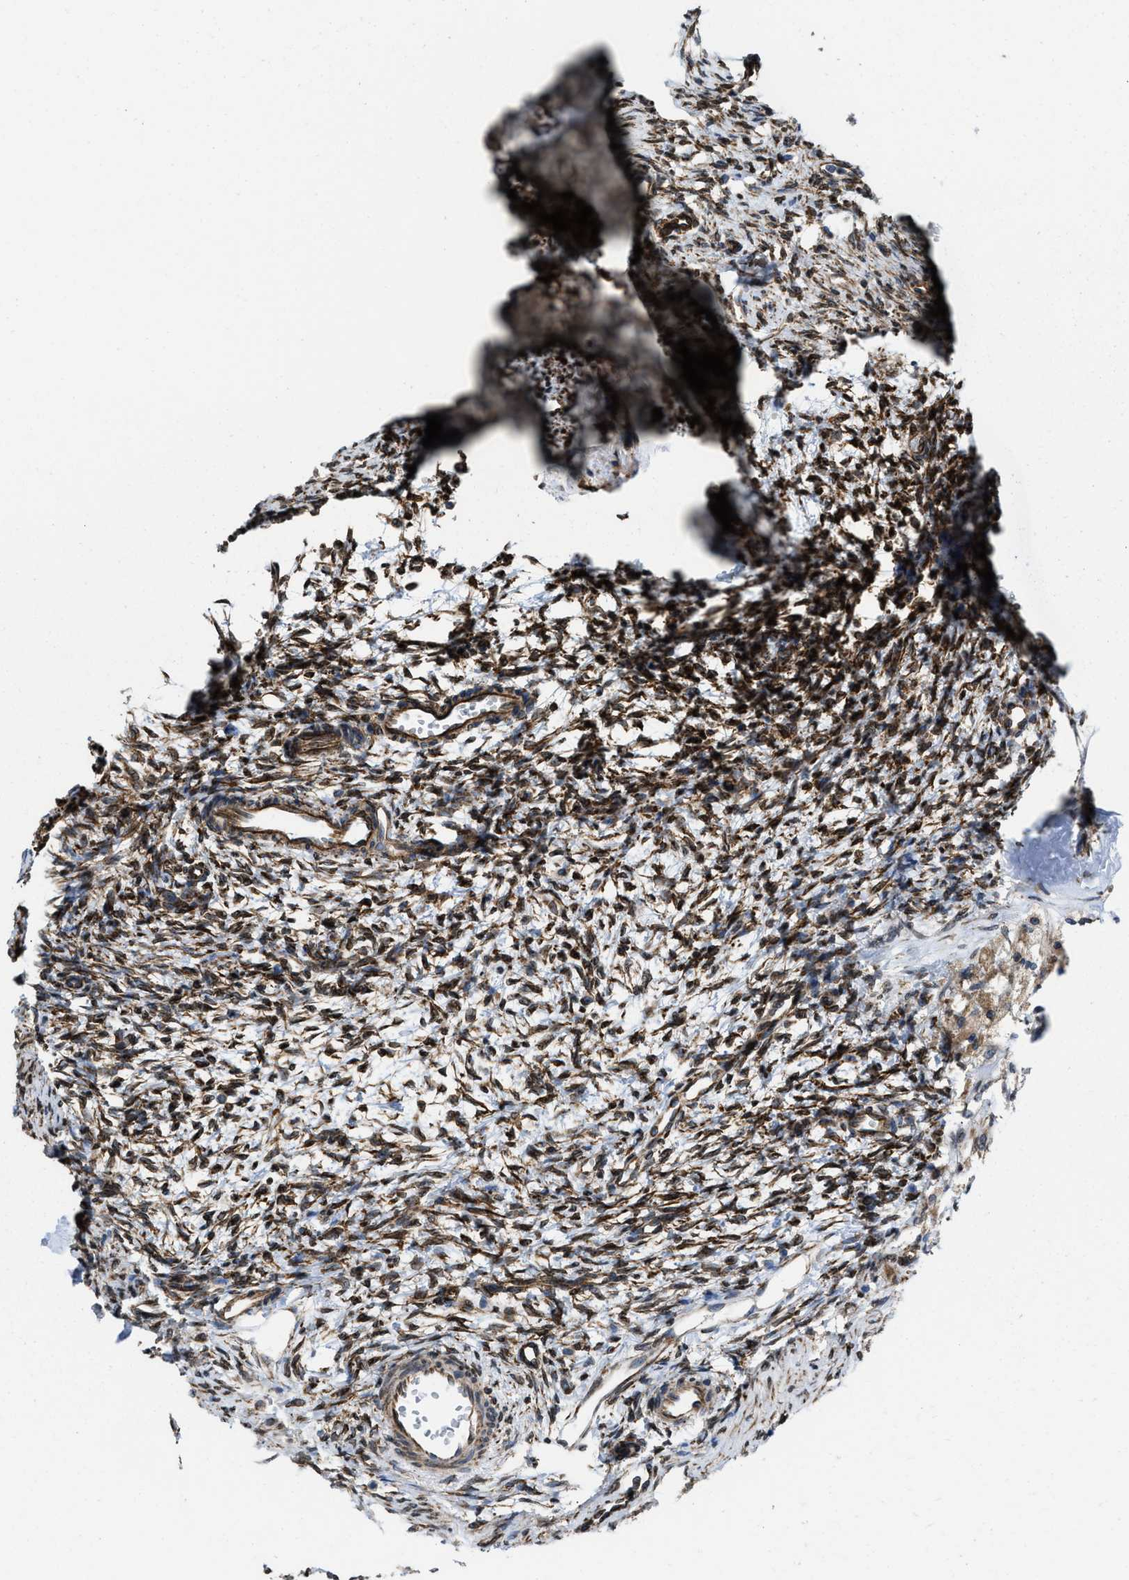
{"staining": {"intensity": "strong", "quantity": ">75%", "location": "cytoplasmic/membranous"}, "tissue": "ovary", "cell_type": "Ovarian stroma cells", "image_type": "normal", "snomed": [{"axis": "morphology", "description": "Normal tissue, NOS"}, {"axis": "topography", "description": "Ovary"}], "caption": "Protein expression analysis of benign human ovary reveals strong cytoplasmic/membranous positivity in approximately >75% of ovarian stroma cells. (brown staining indicates protein expression, while blue staining denotes nuclei).", "gene": "ERLIN2", "patient": {"sex": "female", "age": 33}}